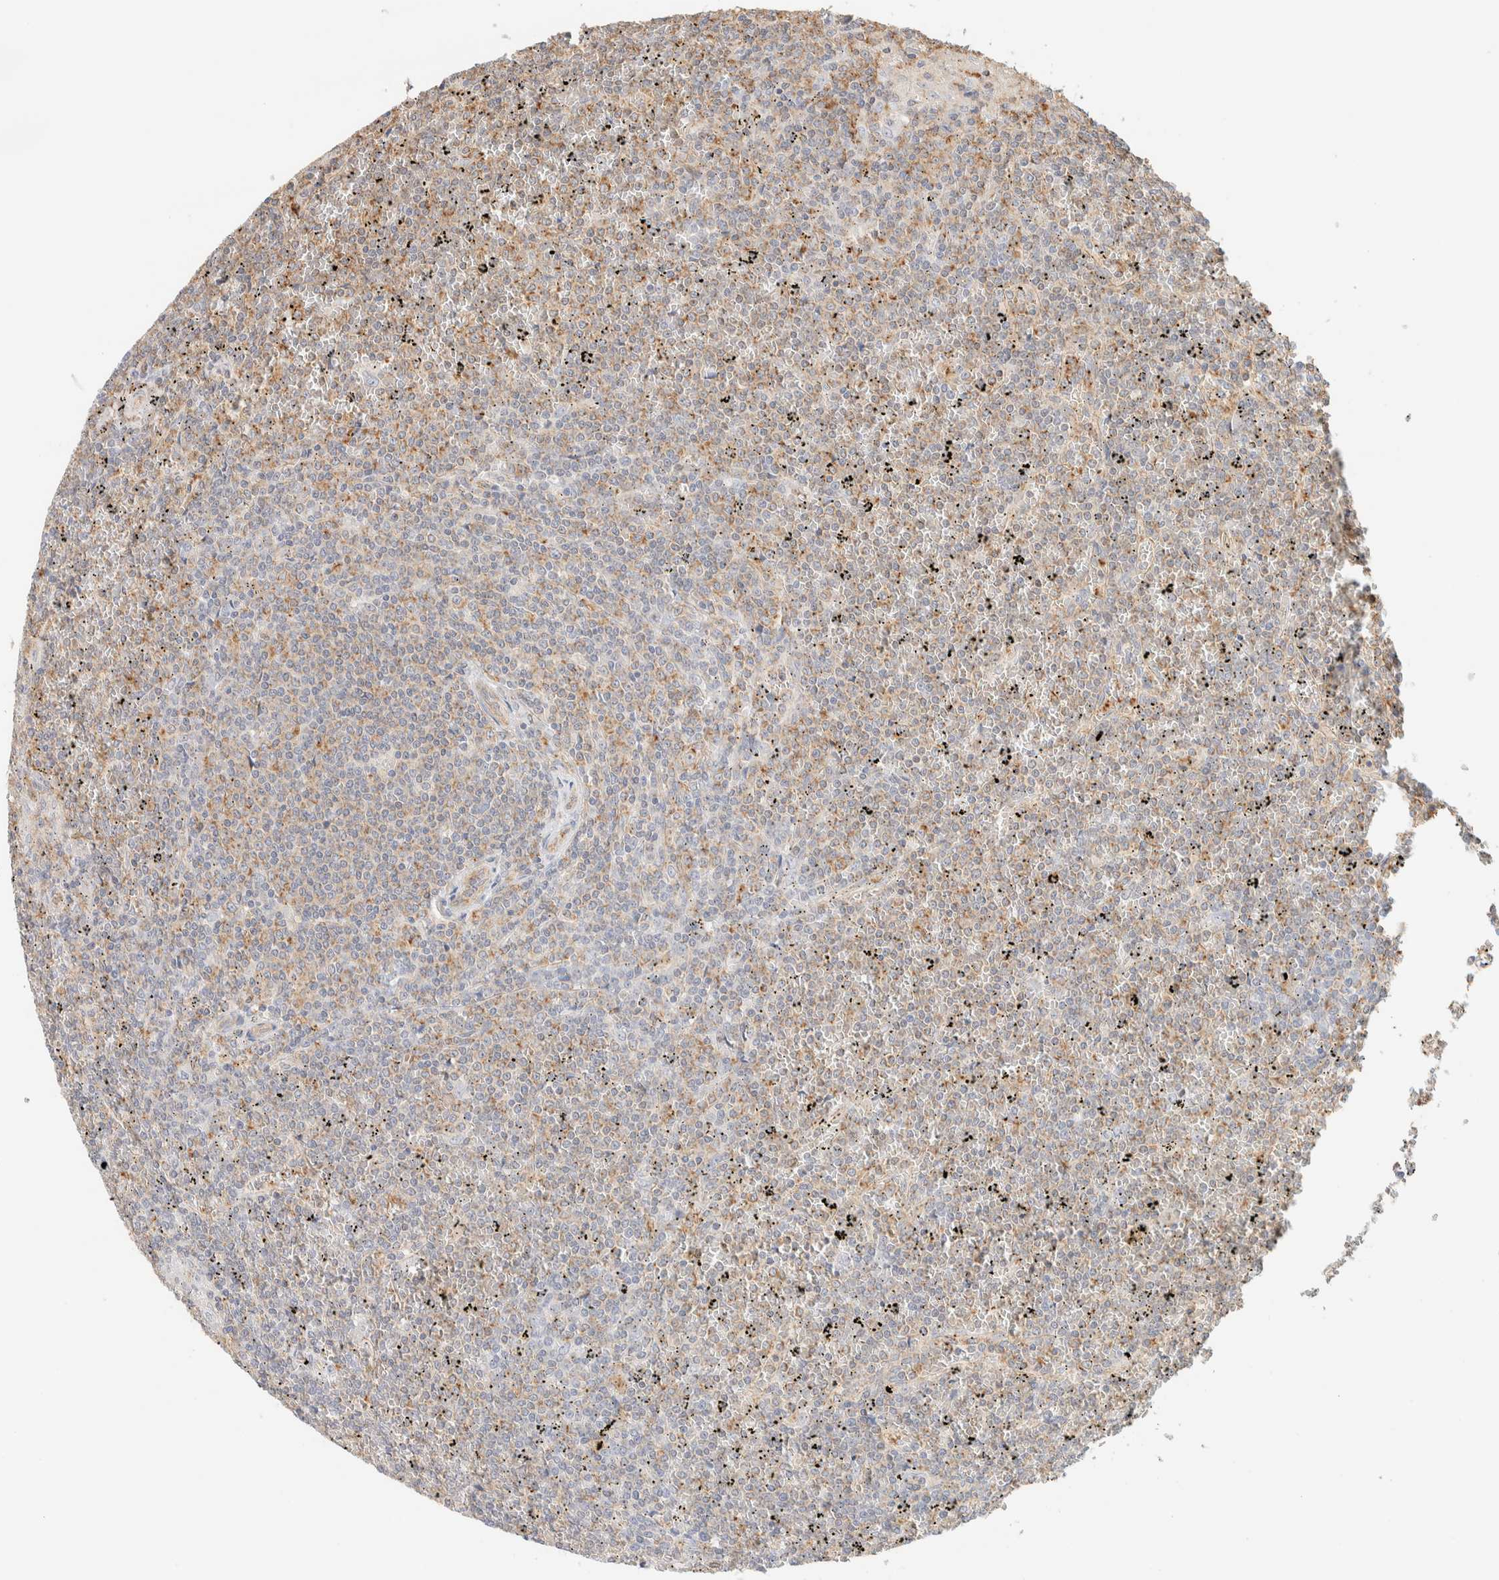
{"staining": {"intensity": "weak", "quantity": ">75%", "location": "cytoplasmic/membranous"}, "tissue": "lymphoma", "cell_type": "Tumor cells", "image_type": "cancer", "snomed": [{"axis": "morphology", "description": "Malignant lymphoma, non-Hodgkin's type, Low grade"}, {"axis": "topography", "description": "Spleen"}], "caption": "A histopathology image showing weak cytoplasmic/membranous positivity in approximately >75% of tumor cells in malignant lymphoma, non-Hodgkin's type (low-grade), as visualized by brown immunohistochemical staining.", "gene": "TBC1D8B", "patient": {"sex": "female", "age": 19}}